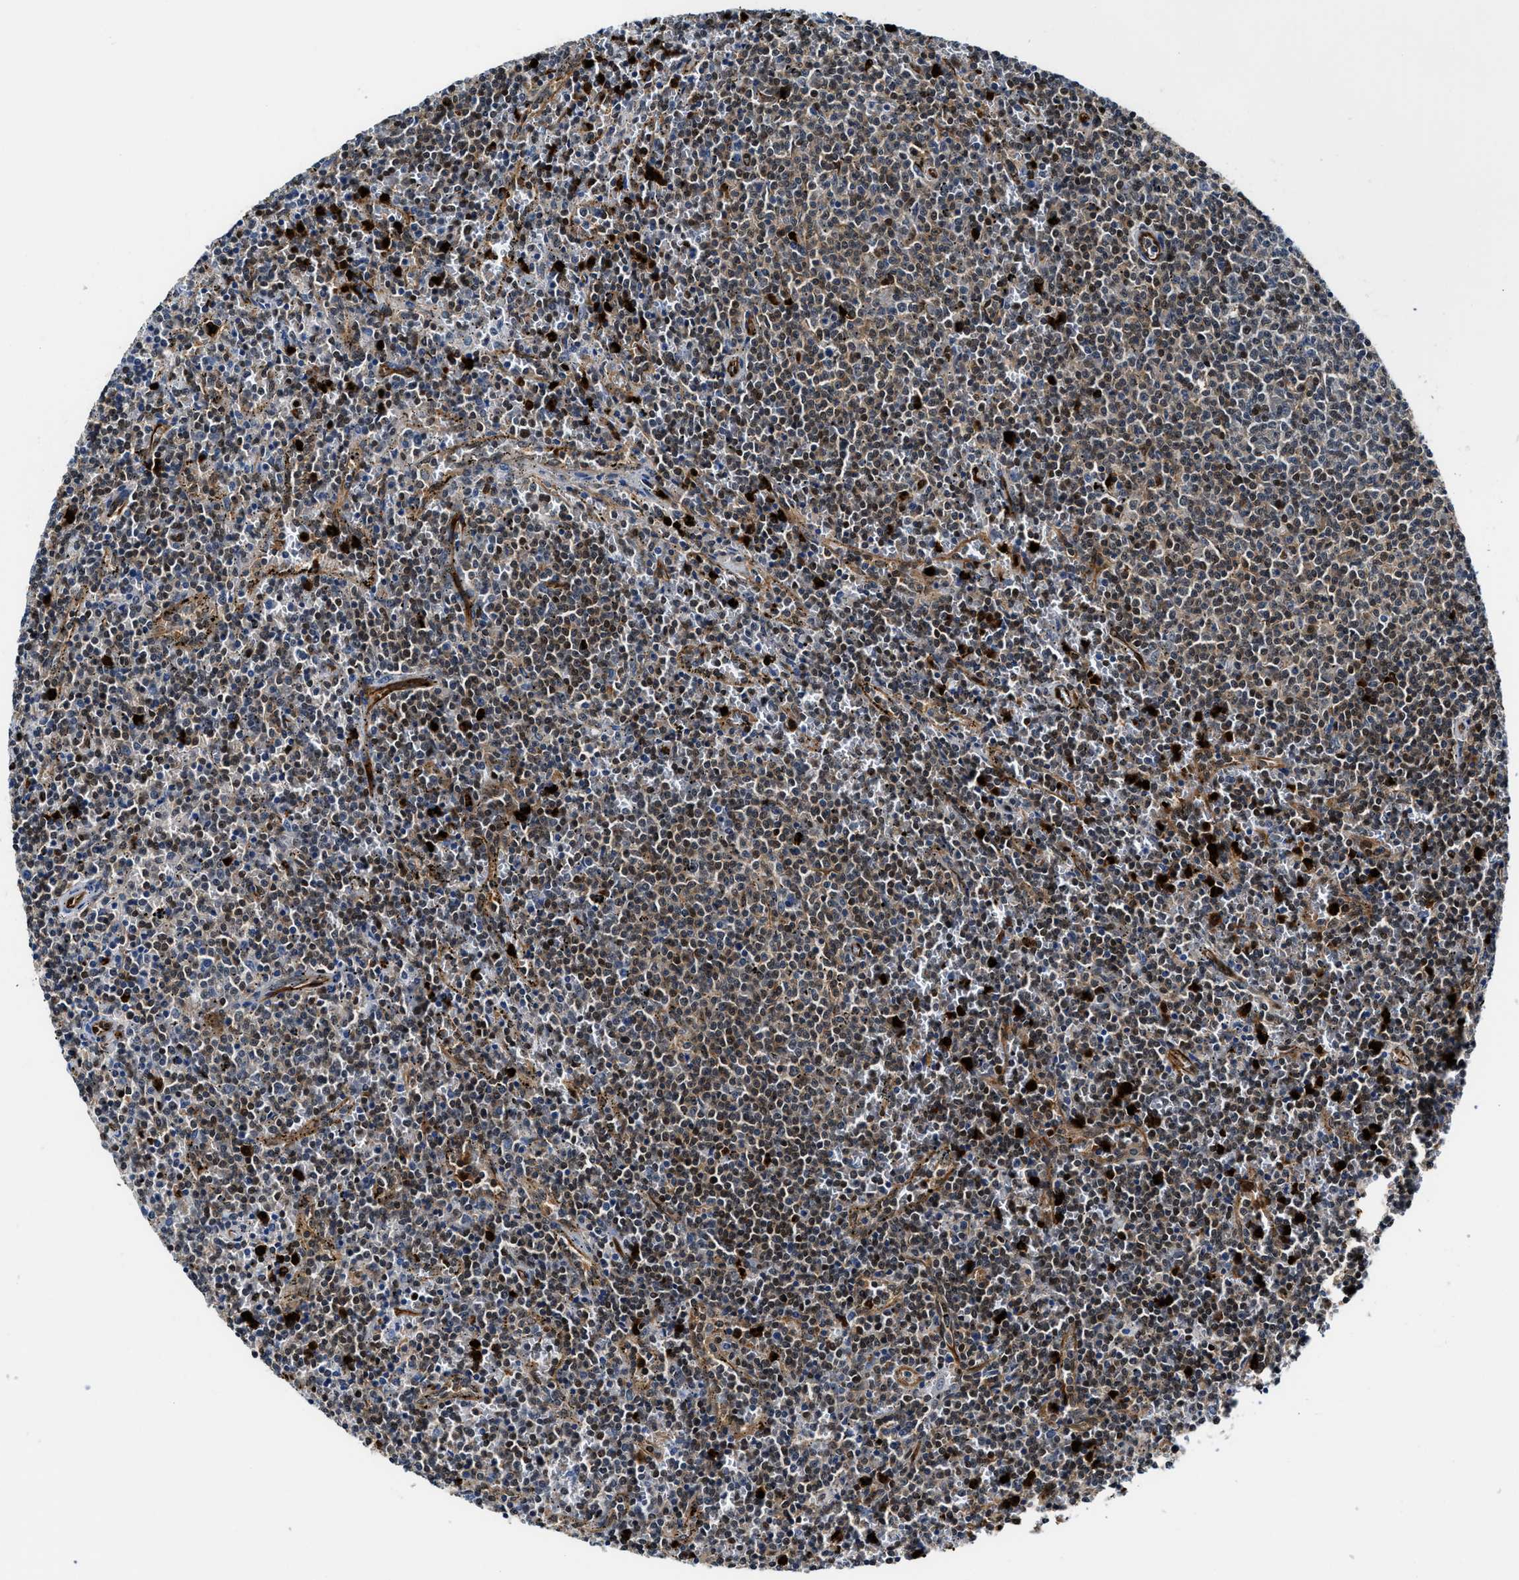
{"staining": {"intensity": "weak", "quantity": "25%-75%", "location": "cytoplasmic/membranous"}, "tissue": "lymphoma", "cell_type": "Tumor cells", "image_type": "cancer", "snomed": [{"axis": "morphology", "description": "Malignant lymphoma, non-Hodgkin's type, Low grade"}, {"axis": "topography", "description": "Spleen"}], "caption": "Protein expression analysis of low-grade malignant lymphoma, non-Hodgkin's type reveals weak cytoplasmic/membranous staining in about 25%-75% of tumor cells.", "gene": "LTA4H", "patient": {"sex": "female", "age": 50}}